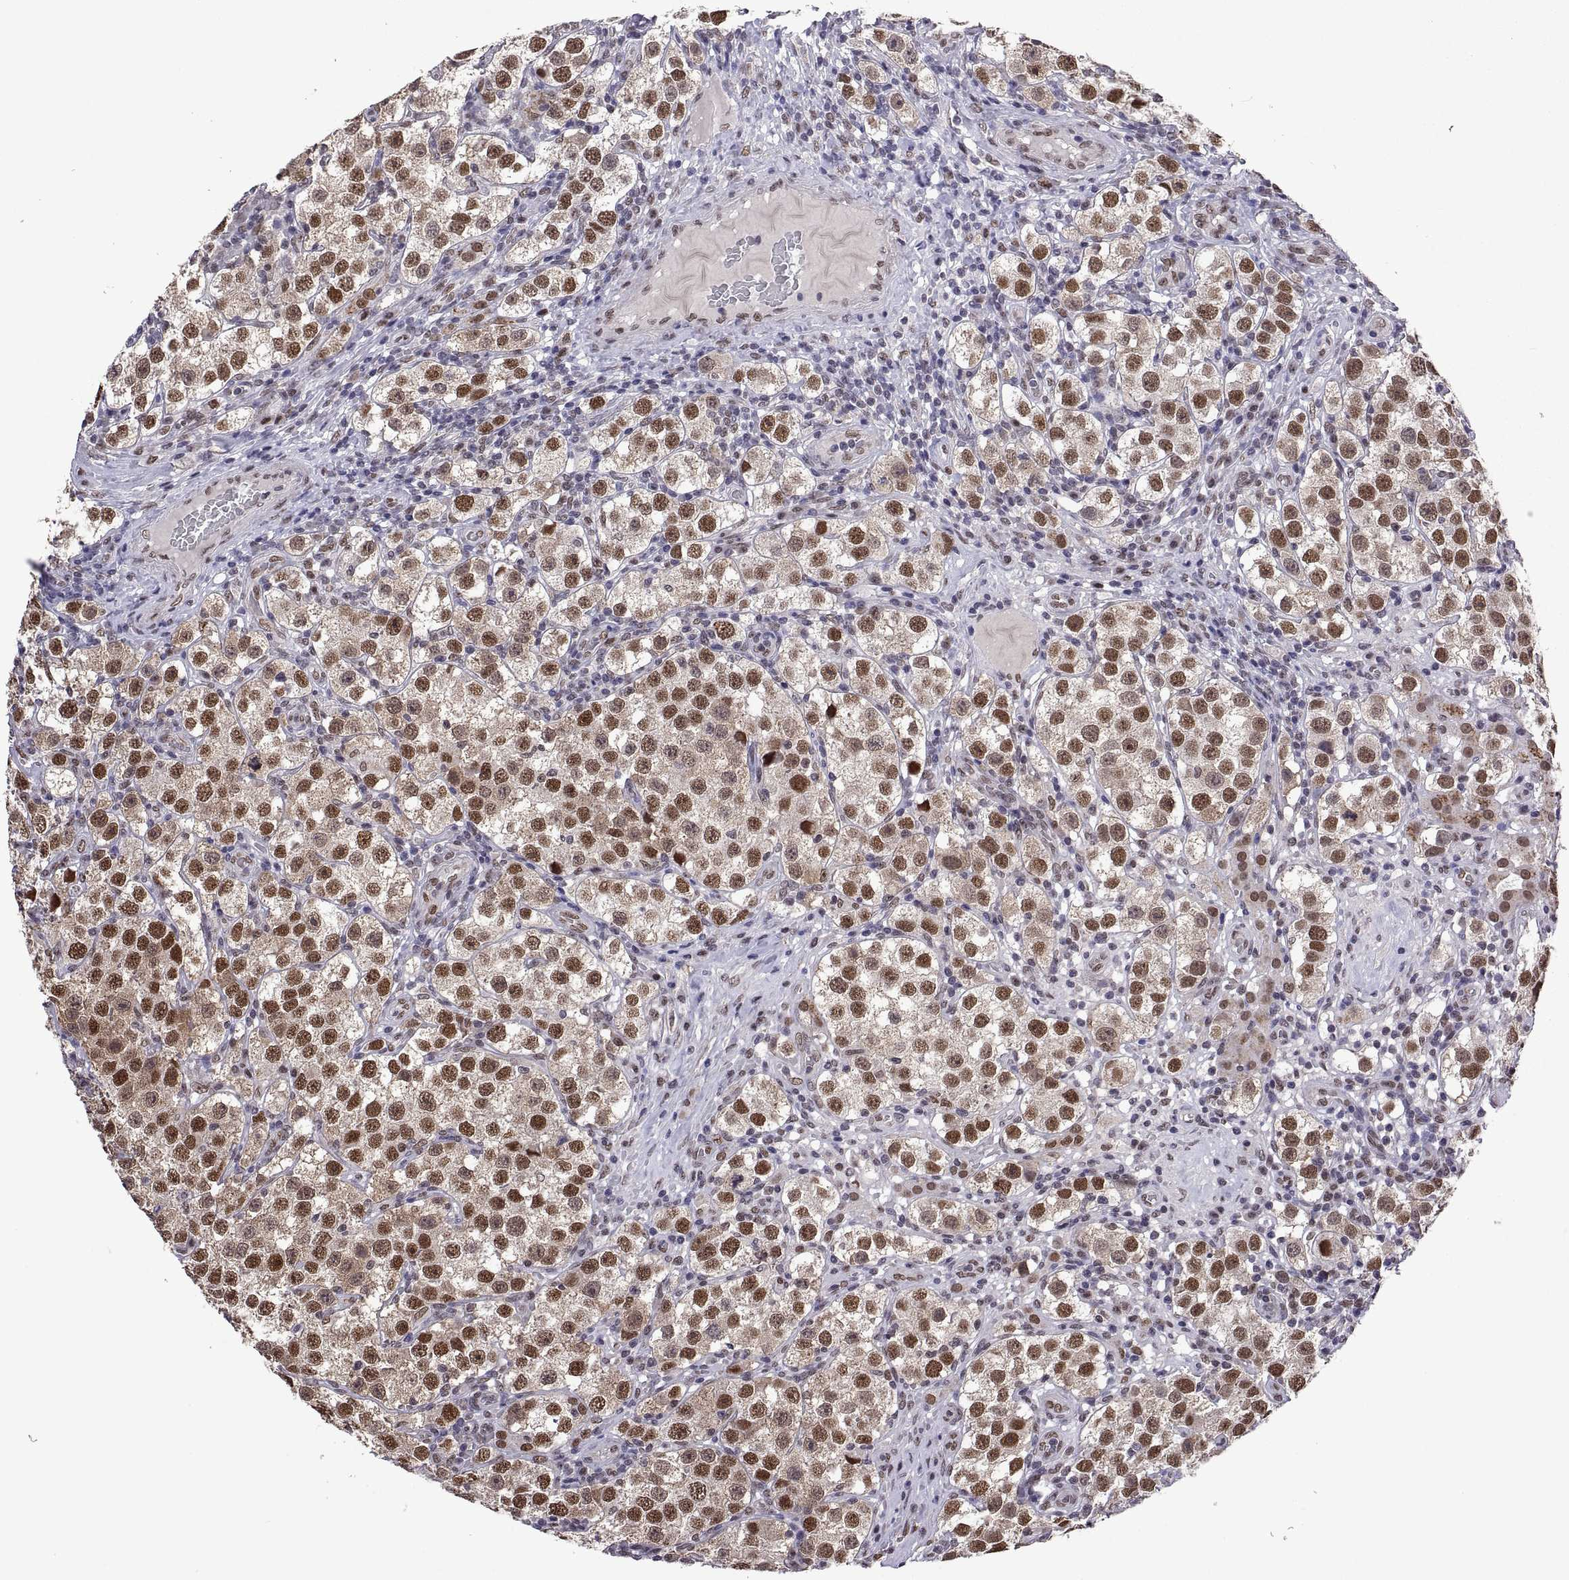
{"staining": {"intensity": "moderate", "quantity": ">75%", "location": "nuclear"}, "tissue": "testis cancer", "cell_type": "Tumor cells", "image_type": "cancer", "snomed": [{"axis": "morphology", "description": "Seminoma, NOS"}, {"axis": "topography", "description": "Testis"}], "caption": "Testis cancer stained for a protein (brown) reveals moderate nuclear positive expression in about >75% of tumor cells.", "gene": "NR4A1", "patient": {"sex": "male", "age": 37}}